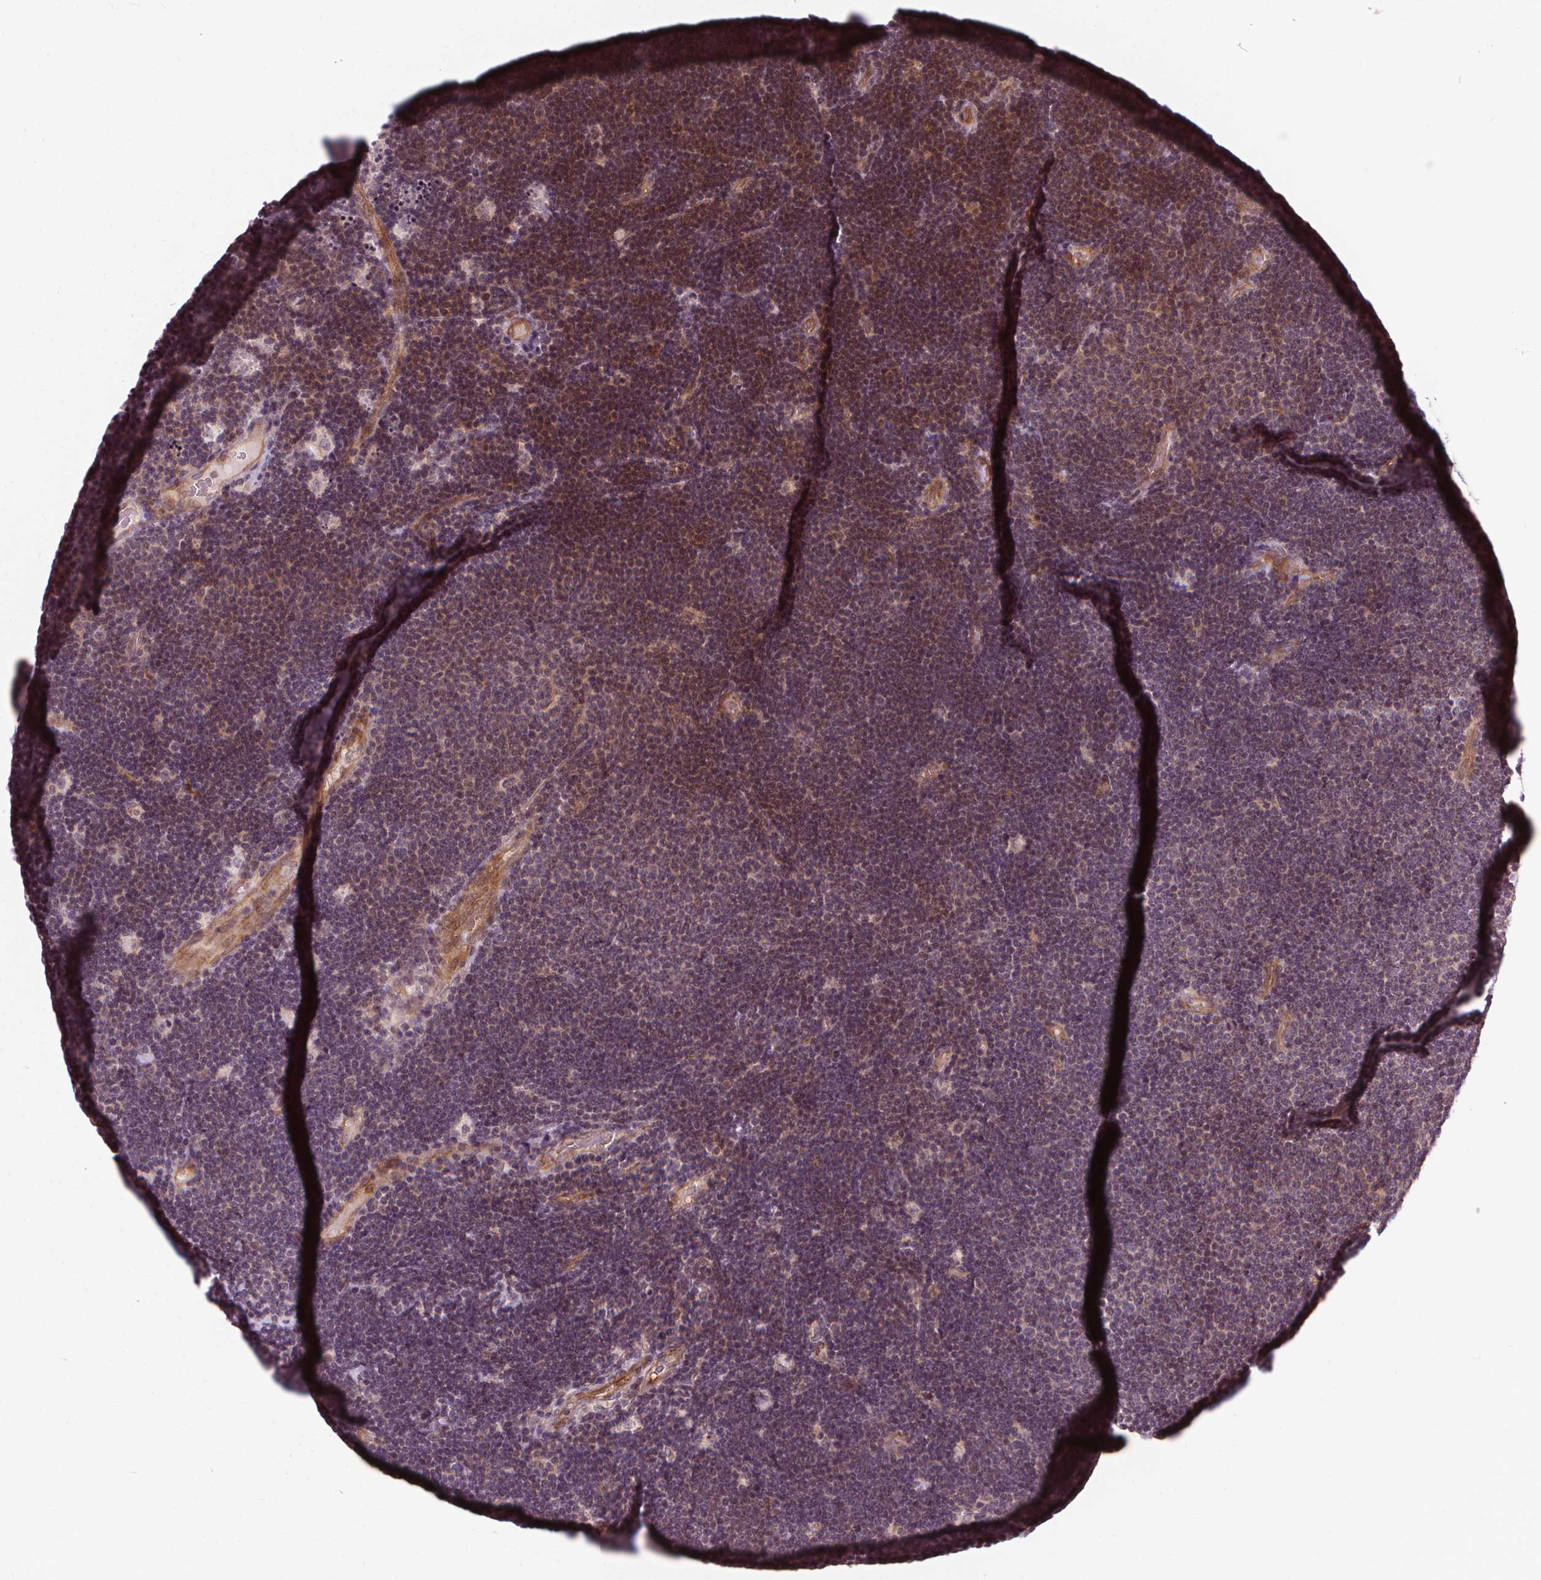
{"staining": {"intensity": "moderate", "quantity": "25%-75%", "location": "cytoplasmic/membranous"}, "tissue": "lymphoma", "cell_type": "Tumor cells", "image_type": "cancer", "snomed": [{"axis": "morphology", "description": "Malignant lymphoma, non-Hodgkin's type, Low grade"}, {"axis": "topography", "description": "Brain"}], "caption": "Low-grade malignant lymphoma, non-Hodgkin's type stained with a protein marker exhibits moderate staining in tumor cells.", "gene": "INPP5E", "patient": {"sex": "female", "age": 66}}